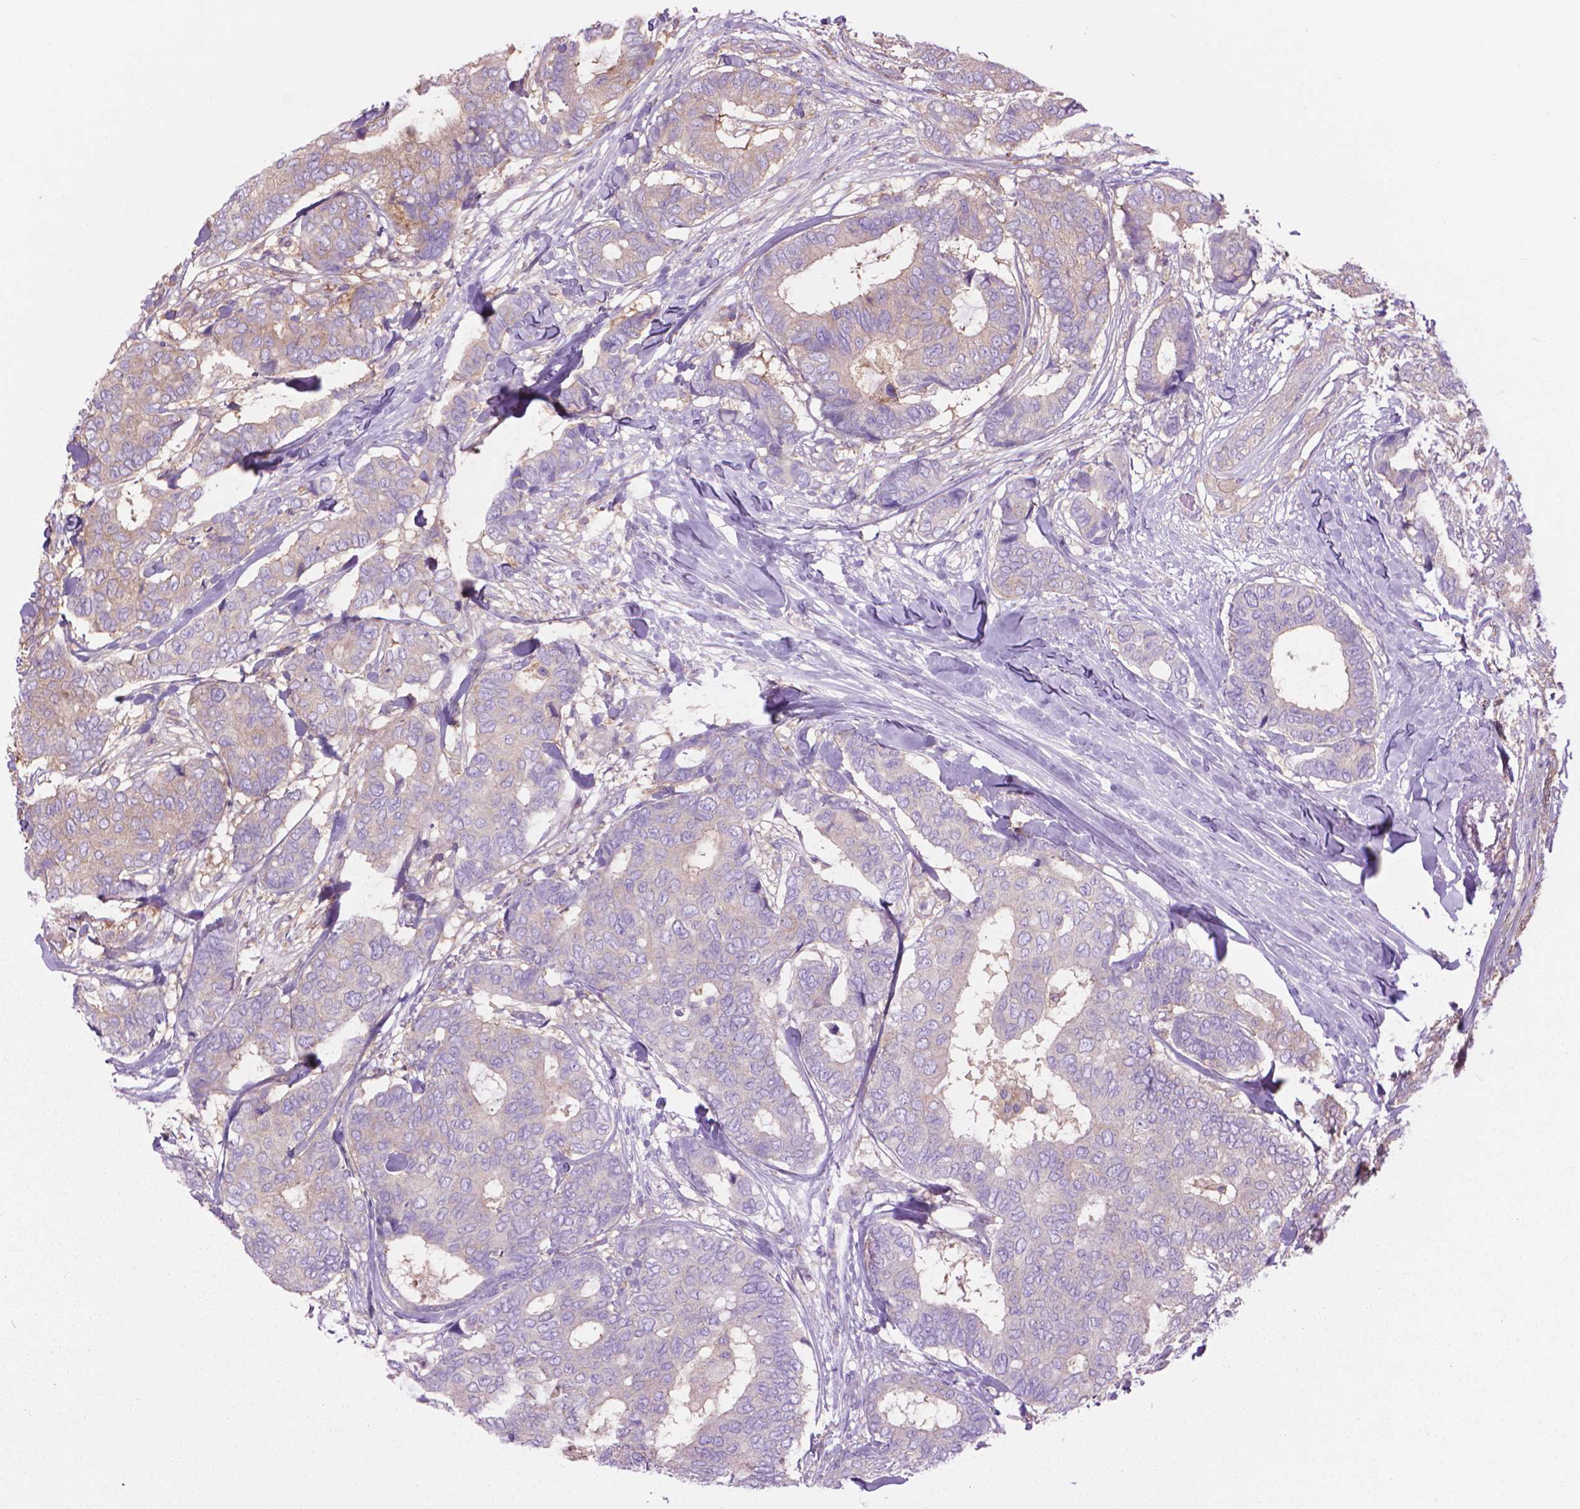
{"staining": {"intensity": "negative", "quantity": "none", "location": "none"}, "tissue": "breast cancer", "cell_type": "Tumor cells", "image_type": "cancer", "snomed": [{"axis": "morphology", "description": "Duct carcinoma"}, {"axis": "topography", "description": "Breast"}], "caption": "DAB (3,3'-diaminobenzidine) immunohistochemical staining of intraductal carcinoma (breast) reveals no significant staining in tumor cells.", "gene": "CORO1B", "patient": {"sex": "female", "age": 75}}